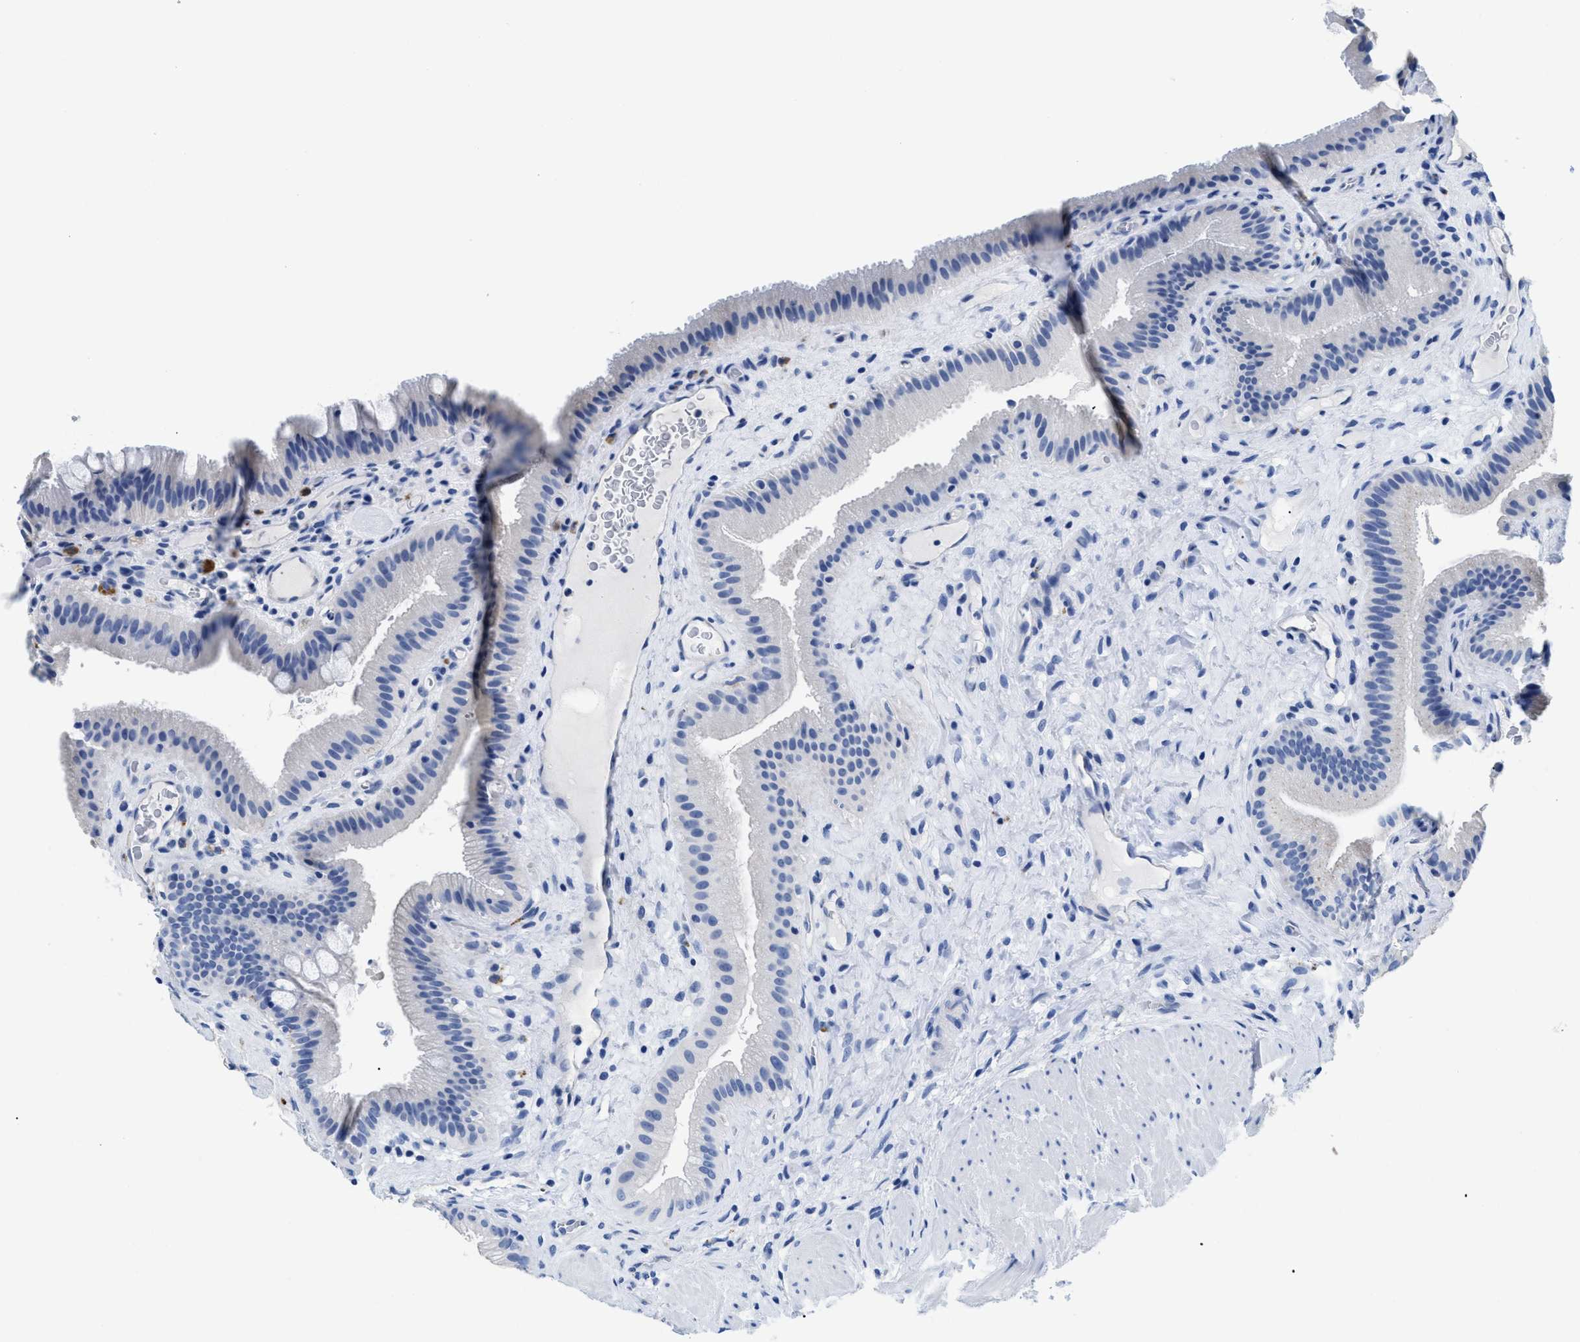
{"staining": {"intensity": "negative", "quantity": "none", "location": "none"}, "tissue": "gallbladder", "cell_type": "Glandular cells", "image_type": "normal", "snomed": [{"axis": "morphology", "description": "Normal tissue, NOS"}, {"axis": "topography", "description": "Gallbladder"}], "caption": "Human gallbladder stained for a protein using immunohistochemistry (IHC) reveals no expression in glandular cells.", "gene": "APOBEC2", "patient": {"sex": "male", "age": 49}}